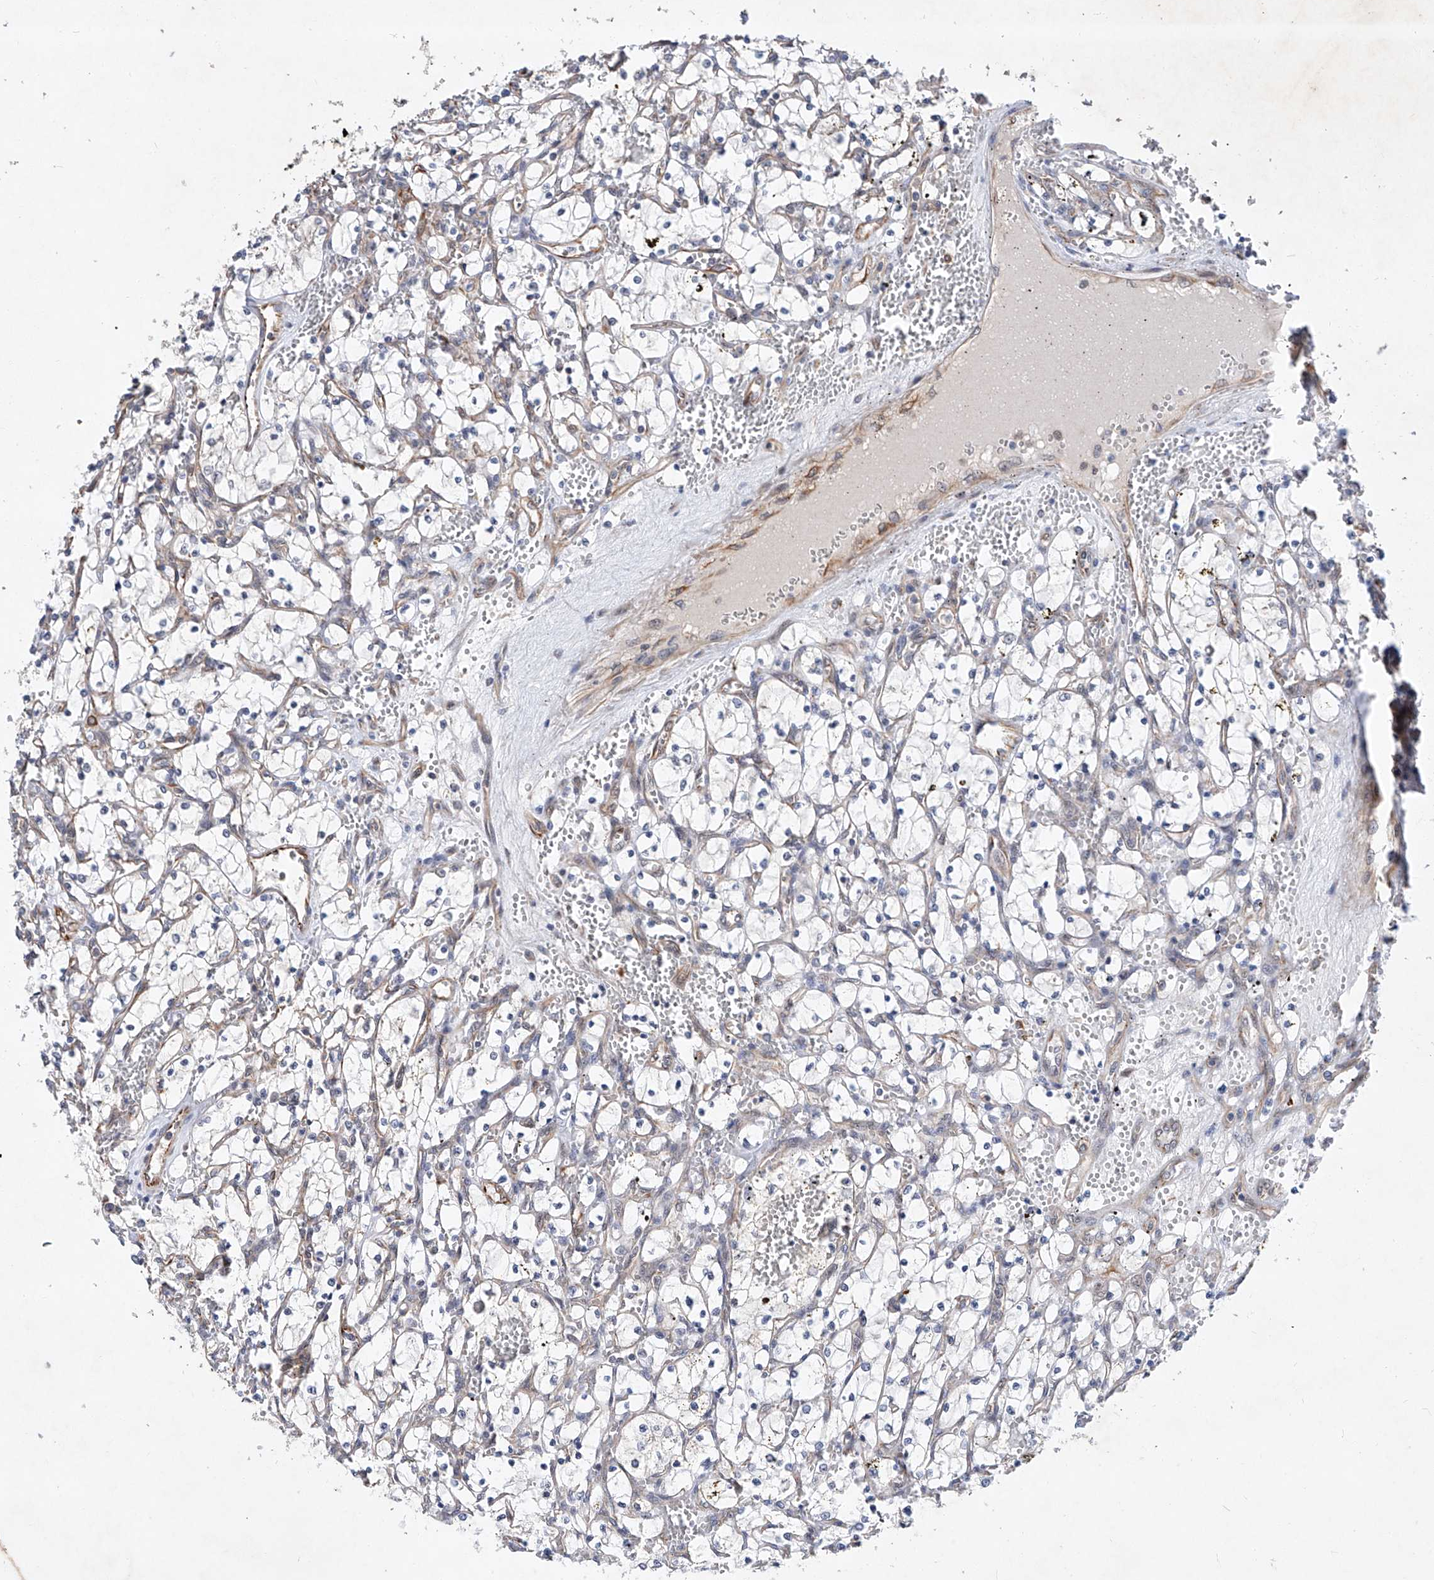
{"staining": {"intensity": "negative", "quantity": "none", "location": "none"}, "tissue": "renal cancer", "cell_type": "Tumor cells", "image_type": "cancer", "snomed": [{"axis": "morphology", "description": "Adenocarcinoma, NOS"}, {"axis": "topography", "description": "Kidney"}], "caption": "A high-resolution histopathology image shows IHC staining of renal adenocarcinoma, which demonstrates no significant positivity in tumor cells.", "gene": "AMD1", "patient": {"sex": "female", "age": 69}}